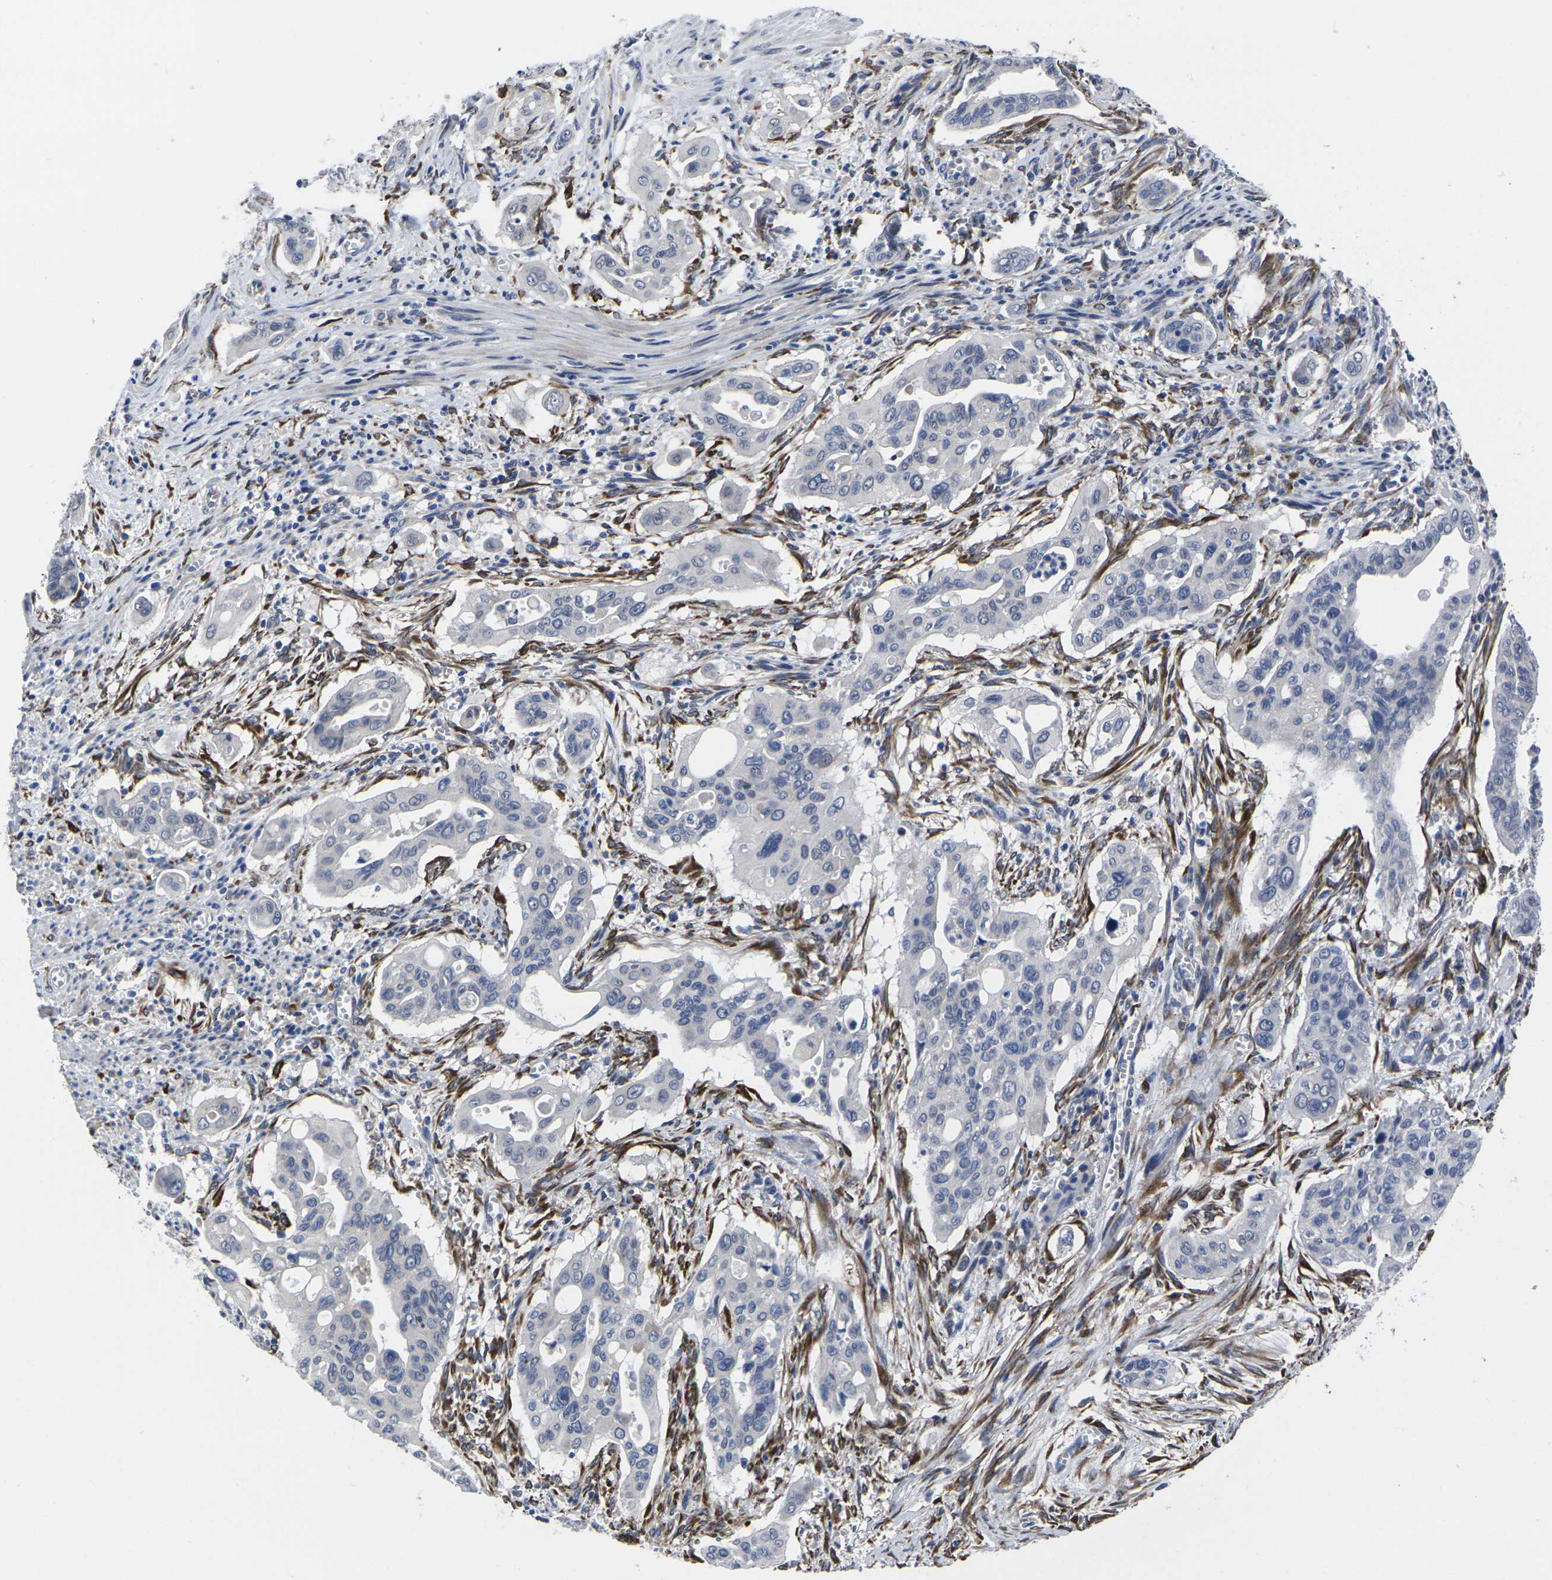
{"staining": {"intensity": "negative", "quantity": "none", "location": "none"}, "tissue": "pancreatic cancer", "cell_type": "Tumor cells", "image_type": "cancer", "snomed": [{"axis": "morphology", "description": "Adenocarcinoma, NOS"}, {"axis": "topography", "description": "Pancreas"}], "caption": "Adenocarcinoma (pancreatic) stained for a protein using immunohistochemistry (IHC) reveals no expression tumor cells.", "gene": "CYP2C8", "patient": {"sex": "male", "age": 77}}